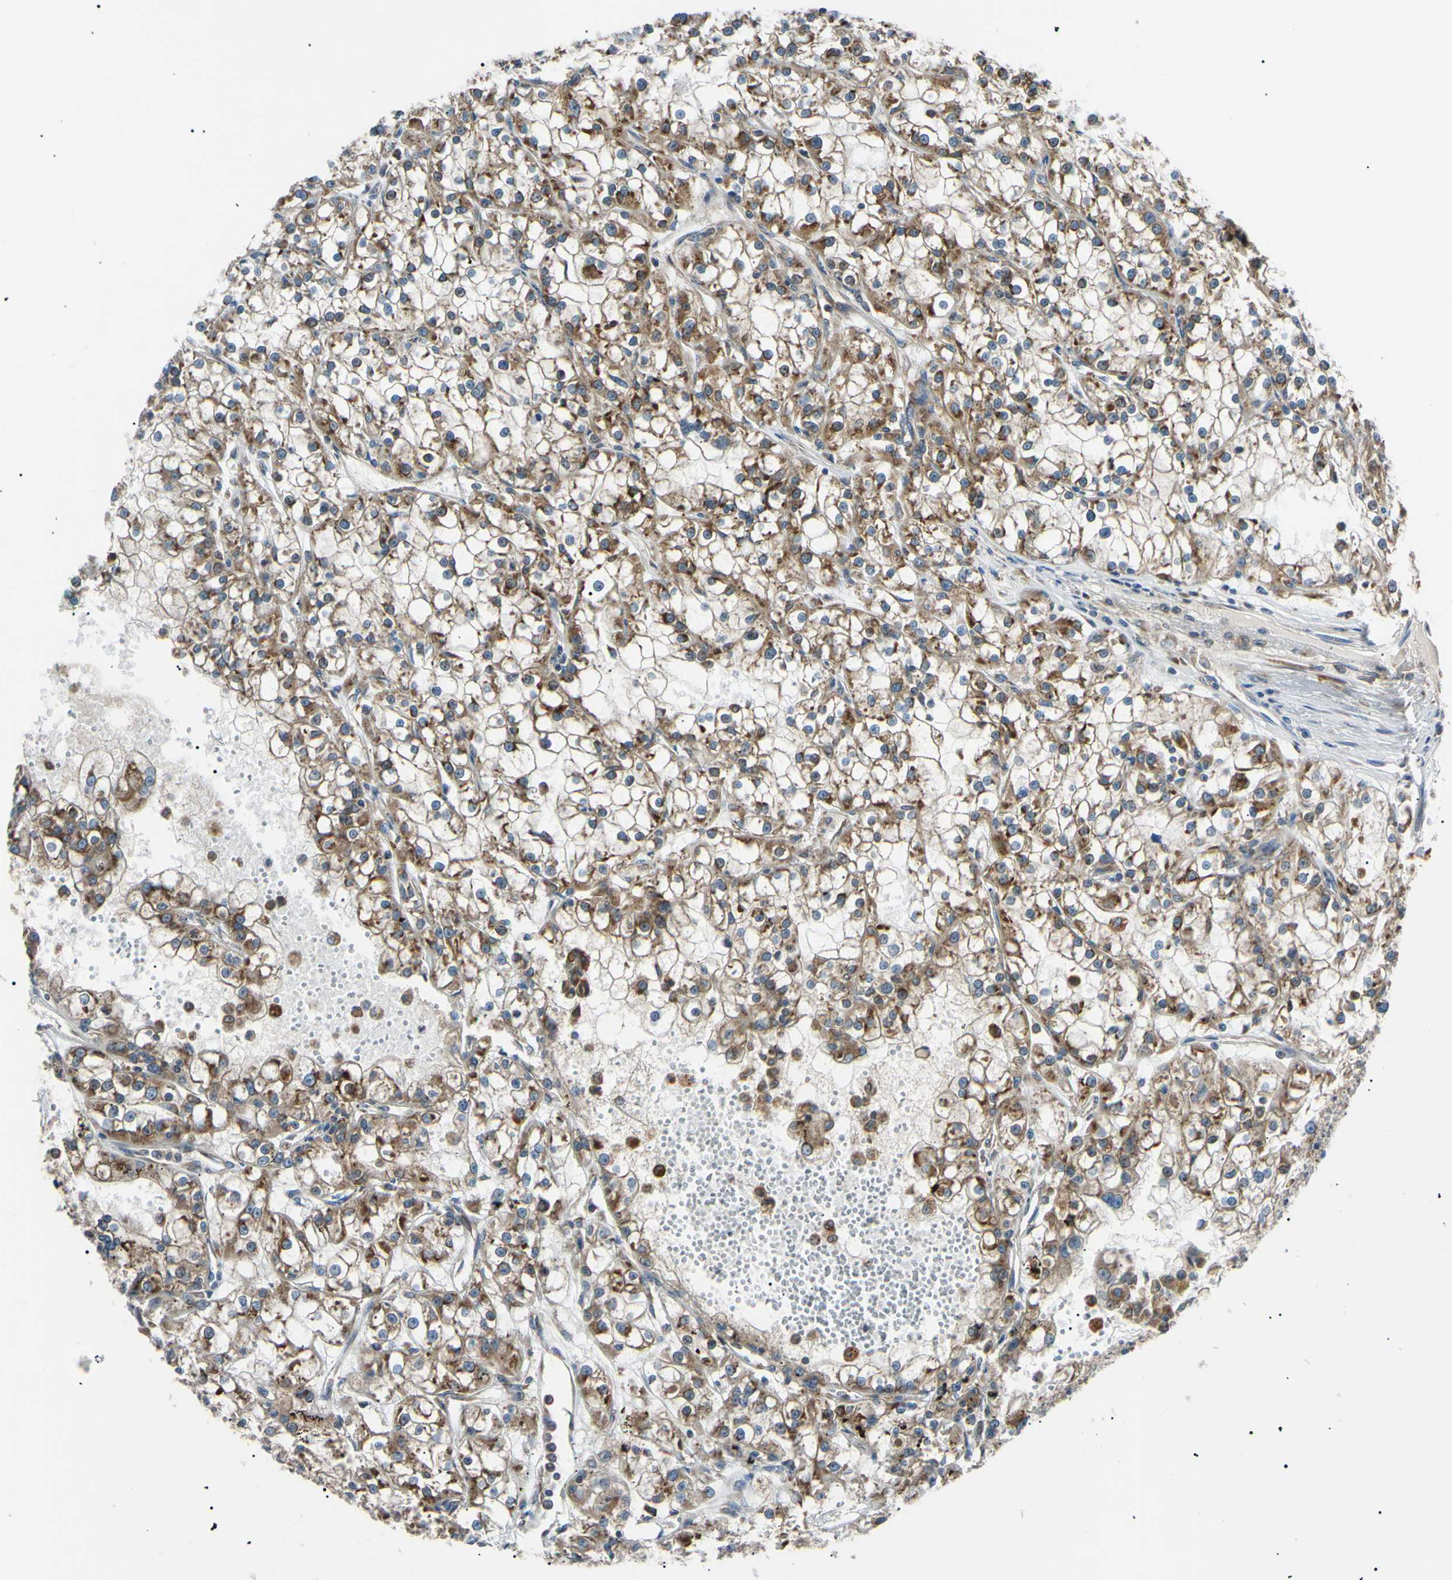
{"staining": {"intensity": "moderate", "quantity": "25%-75%", "location": "cytoplasmic/membranous"}, "tissue": "renal cancer", "cell_type": "Tumor cells", "image_type": "cancer", "snomed": [{"axis": "morphology", "description": "Adenocarcinoma, NOS"}, {"axis": "topography", "description": "Kidney"}], "caption": "This micrograph reveals immunohistochemistry staining of adenocarcinoma (renal), with medium moderate cytoplasmic/membranous staining in approximately 25%-75% of tumor cells.", "gene": "VAPA", "patient": {"sex": "female", "age": 52}}